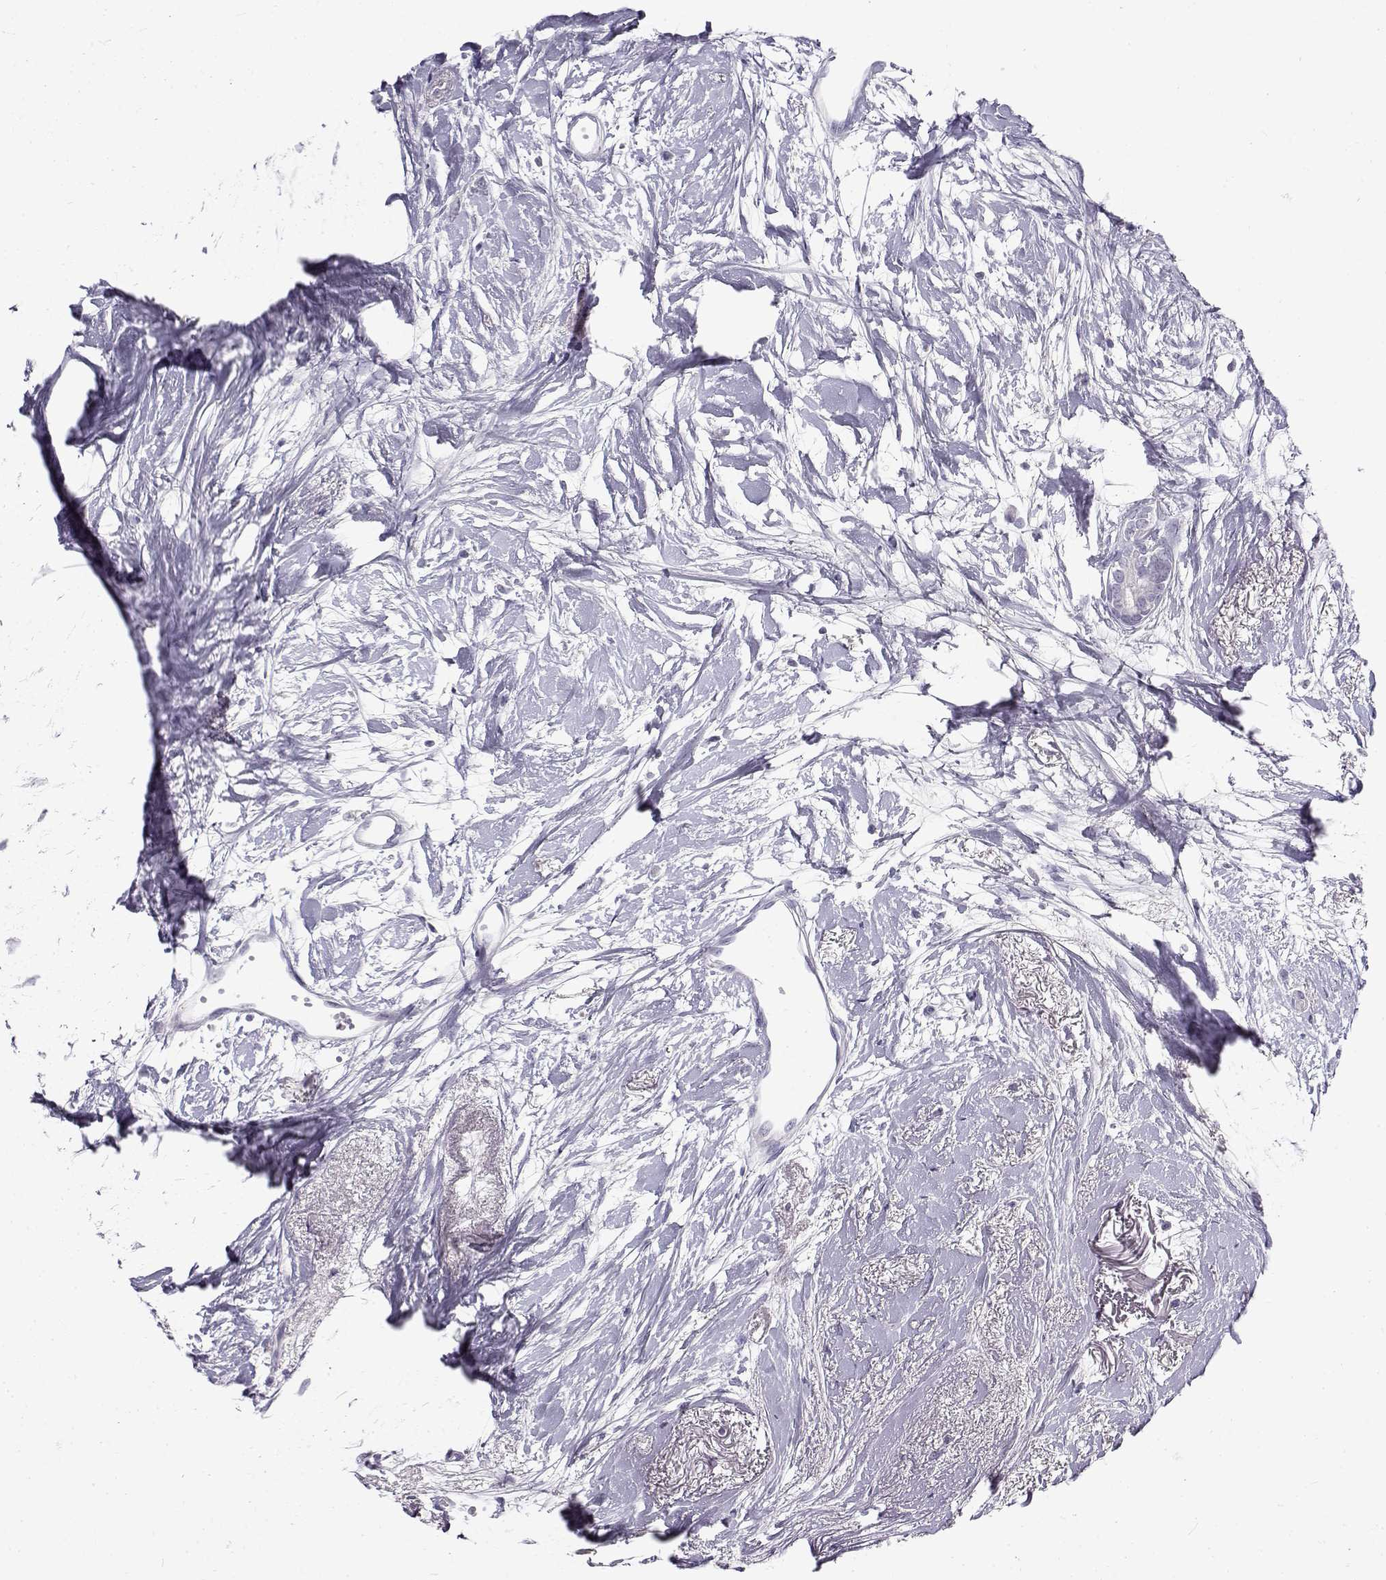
{"staining": {"intensity": "negative", "quantity": "none", "location": "none"}, "tissue": "breast cancer", "cell_type": "Tumor cells", "image_type": "cancer", "snomed": [{"axis": "morphology", "description": "Duct carcinoma"}, {"axis": "topography", "description": "Breast"}], "caption": "A high-resolution micrograph shows IHC staining of infiltrating ductal carcinoma (breast), which reveals no significant positivity in tumor cells.", "gene": "FAM166A", "patient": {"sex": "female", "age": 40}}